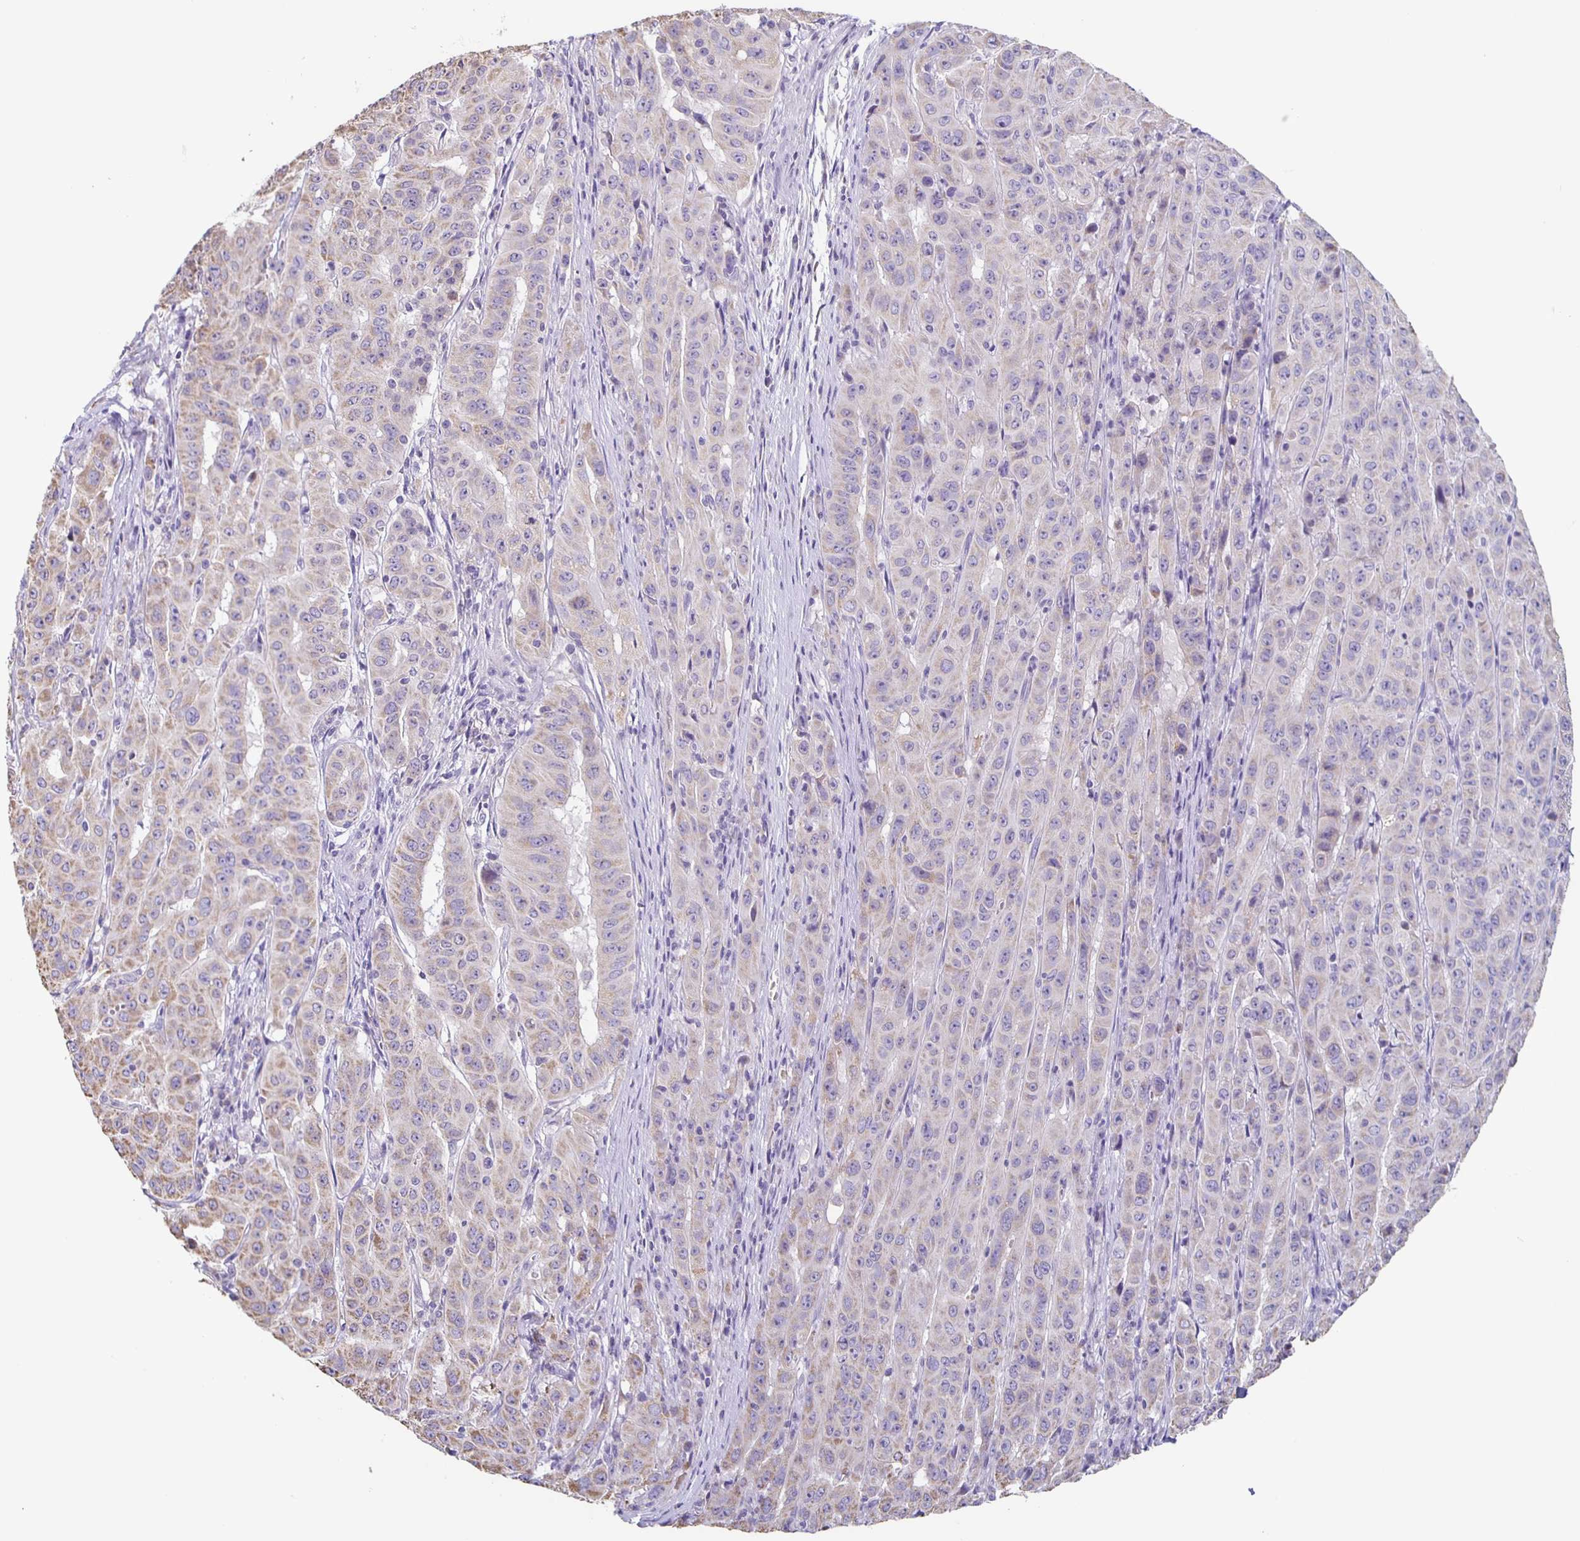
{"staining": {"intensity": "weak", "quantity": "<25%", "location": "cytoplasmic/membranous"}, "tissue": "pancreatic cancer", "cell_type": "Tumor cells", "image_type": "cancer", "snomed": [{"axis": "morphology", "description": "Adenocarcinoma, NOS"}, {"axis": "topography", "description": "Pancreas"}], "caption": "IHC photomicrograph of neoplastic tissue: human pancreatic cancer stained with DAB (3,3'-diaminobenzidine) shows no significant protein expression in tumor cells. Brightfield microscopy of immunohistochemistry (IHC) stained with DAB (3,3'-diaminobenzidine) (brown) and hematoxylin (blue), captured at high magnification.", "gene": "TPPP", "patient": {"sex": "male", "age": 63}}